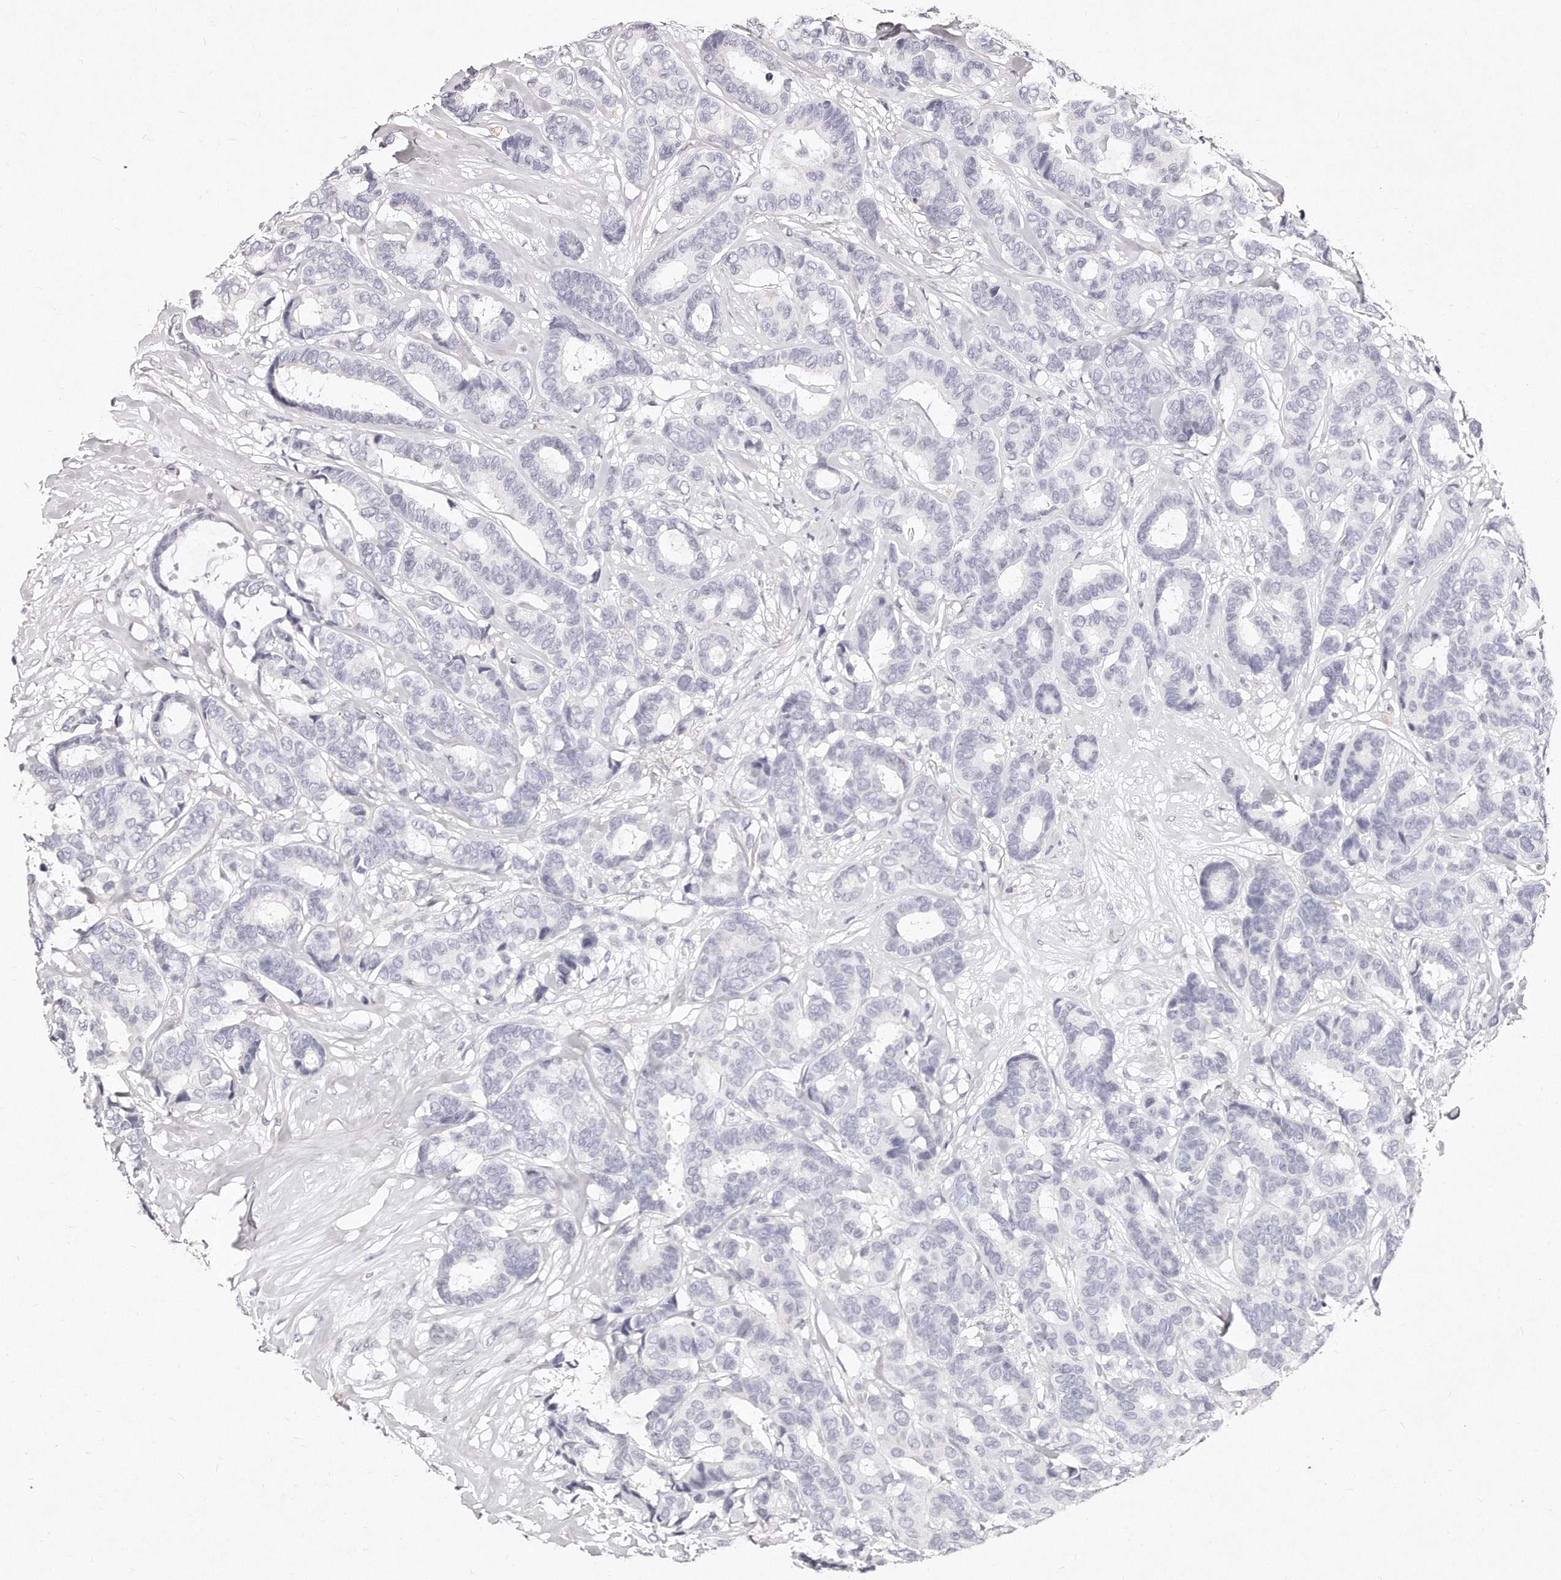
{"staining": {"intensity": "negative", "quantity": "none", "location": "none"}, "tissue": "breast cancer", "cell_type": "Tumor cells", "image_type": "cancer", "snomed": [{"axis": "morphology", "description": "Duct carcinoma"}, {"axis": "topography", "description": "Breast"}], "caption": "IHC micrograph of human breast cancer (invasive ductal carcinoma) stained for a protein (brown), which reveals no staining in tumor cells.", "gene": "GDA", "patient": {"sex": "female", "age": 87}}